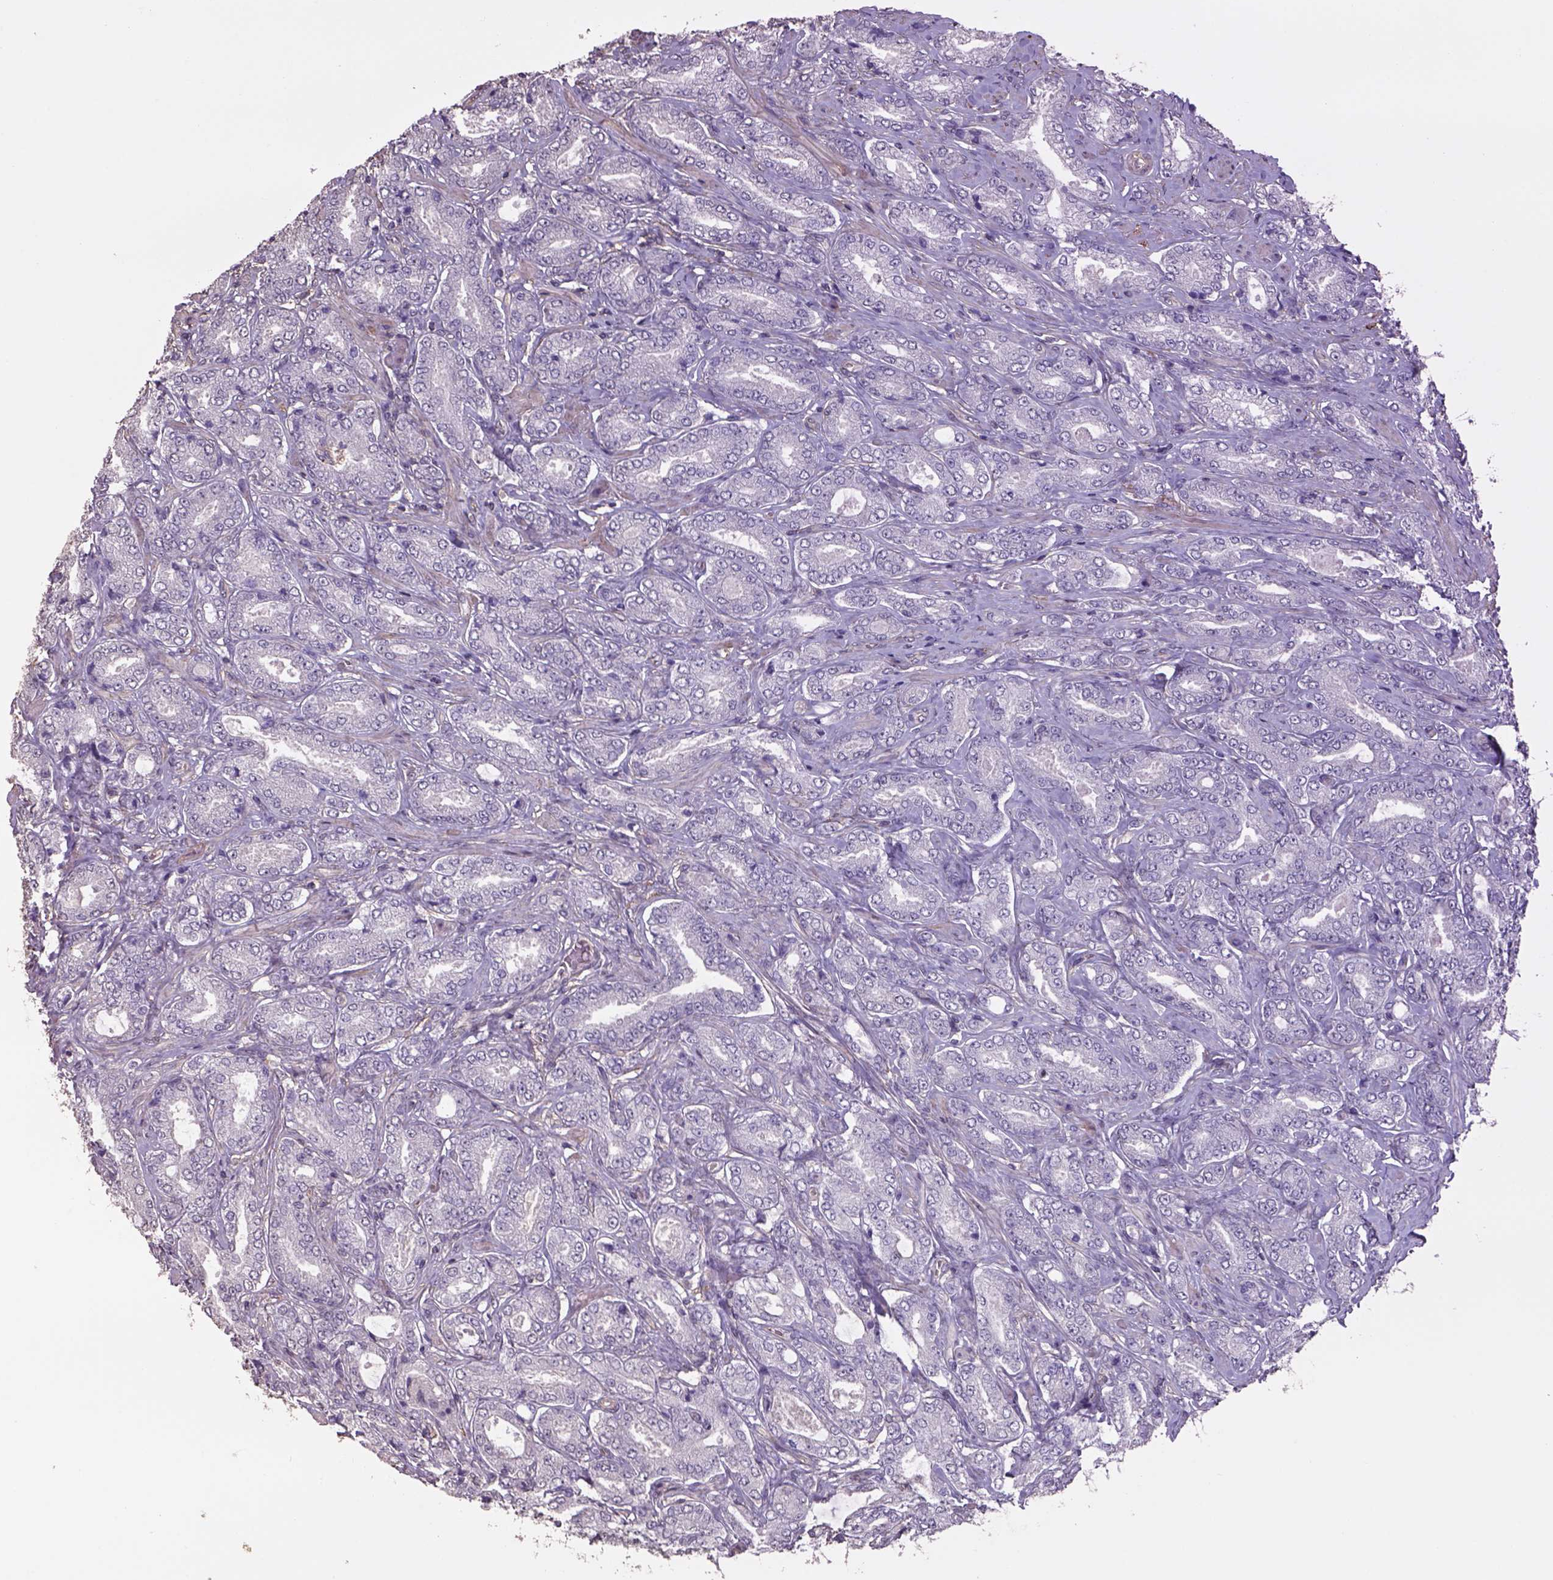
{"staining": {"intensity": "negative", "quantity": "none", "location": "none"}, "tissue": "prostate cancer", "cell_type": "Tumor cells", "image_type": "cancer", "snomed": [{"axis": "morphology", "description": "Adenocarcinoma, NOS"}, {"axis": "topography", "description": "Prostate"}], "caption": "Tumor cells are negative for protein expression in human prostate cancer.", "gene": "LIN7A", "patient": {"sex": "male", "age": 64}}